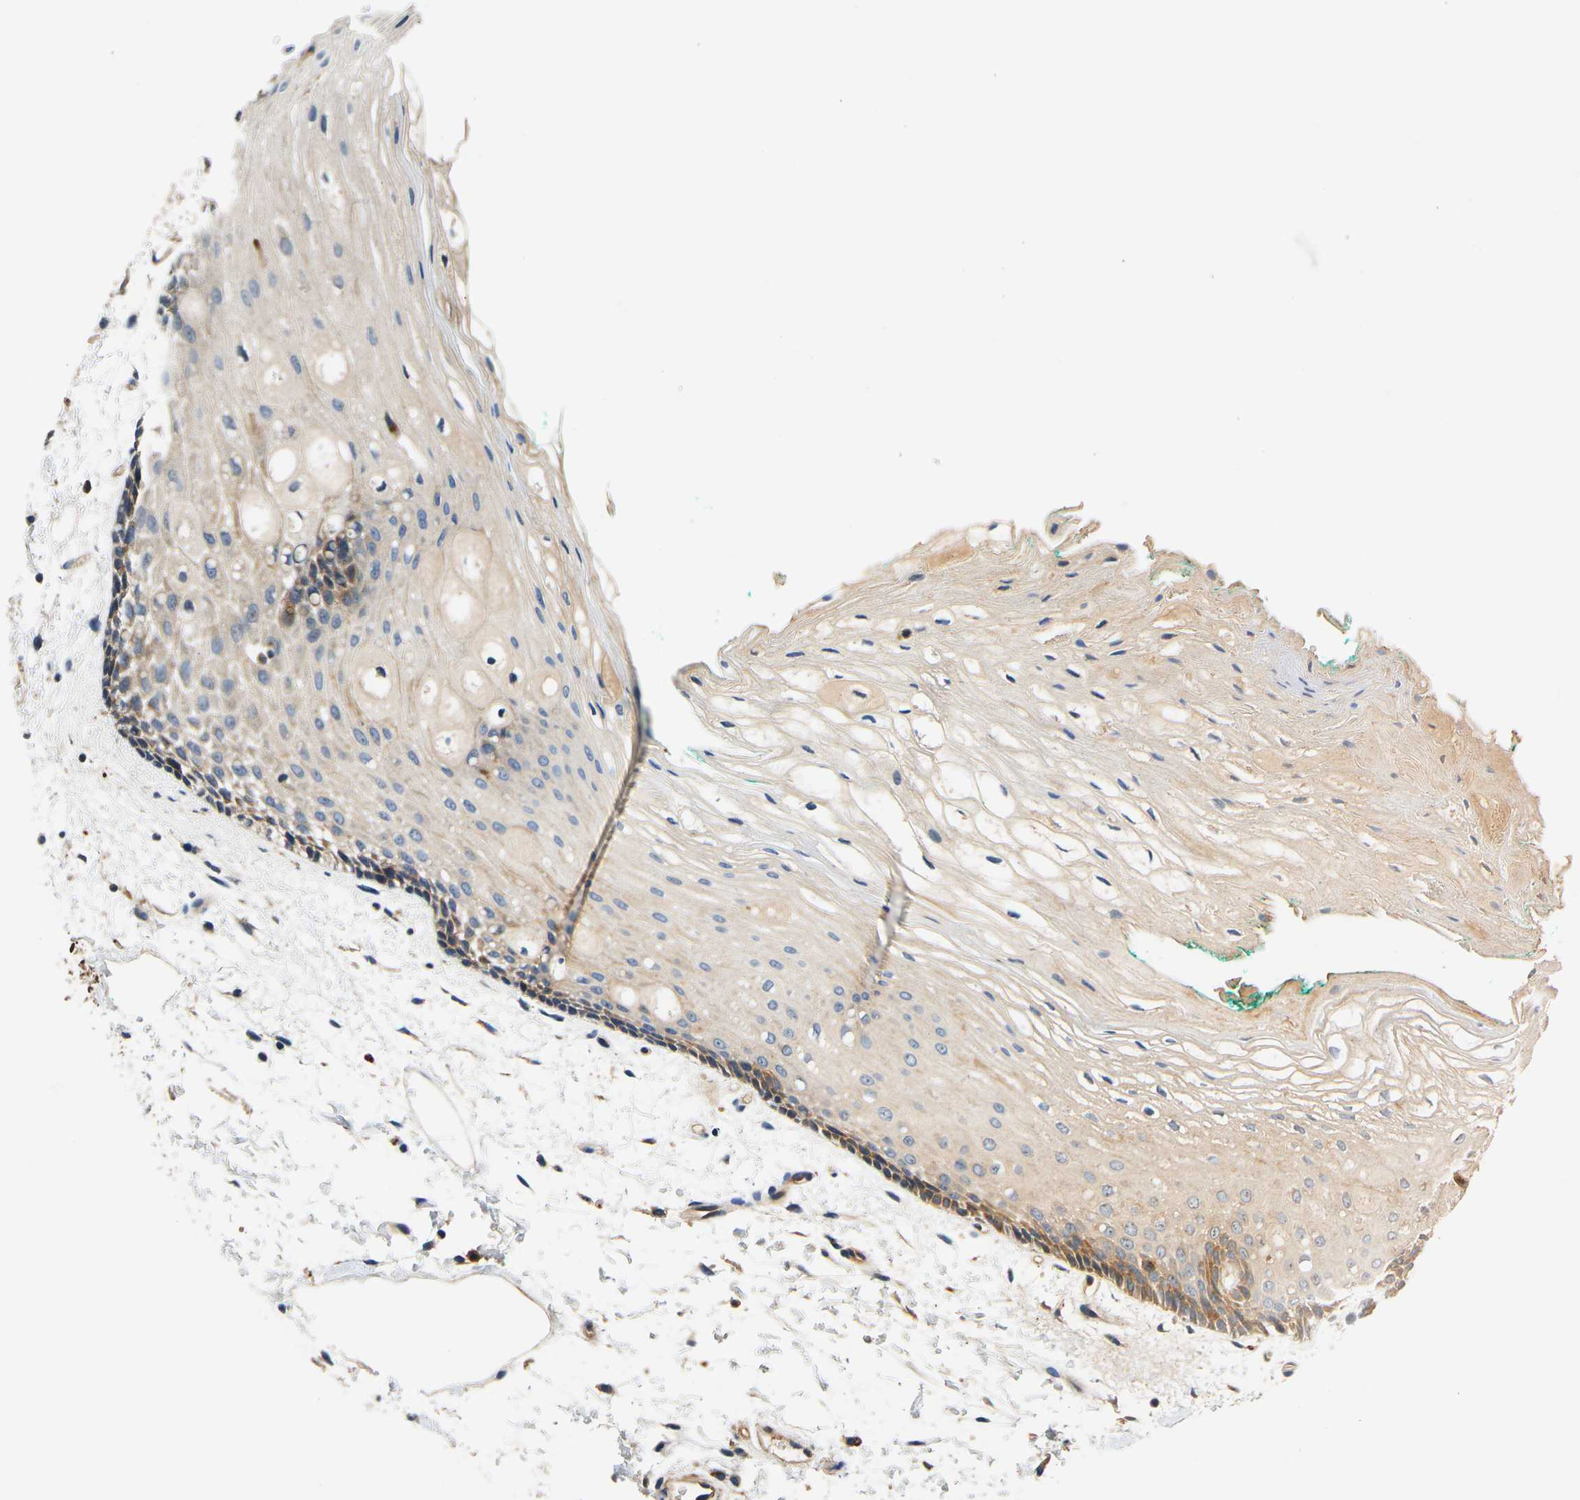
{"staining": {"intensity": "moderate", "quantity": "25%-75%", "location": "cytoplasmic/membranous"}, "tissue": "oral mucosa", "cell_type": "Squamous epithelial cells", "image_type": "normal", "snomed": [{"axis": "morphology", "description": "Normal tissue, NOS"}, {"axis": "topography", "description": "Skeletal muscle"}, {"axis": "topography", "description": "Oral tissue"}, {"axis": "topography", "description": "Peripheral nerve tissue"}], "caption": "Normal oral mucosa shows moderate cytoplasmic/membranous staining in approximately 25%-75% of squamous epithelial cells.", "gene": "KCNJ15", "patient": {"sex": "female", "age": 84}}